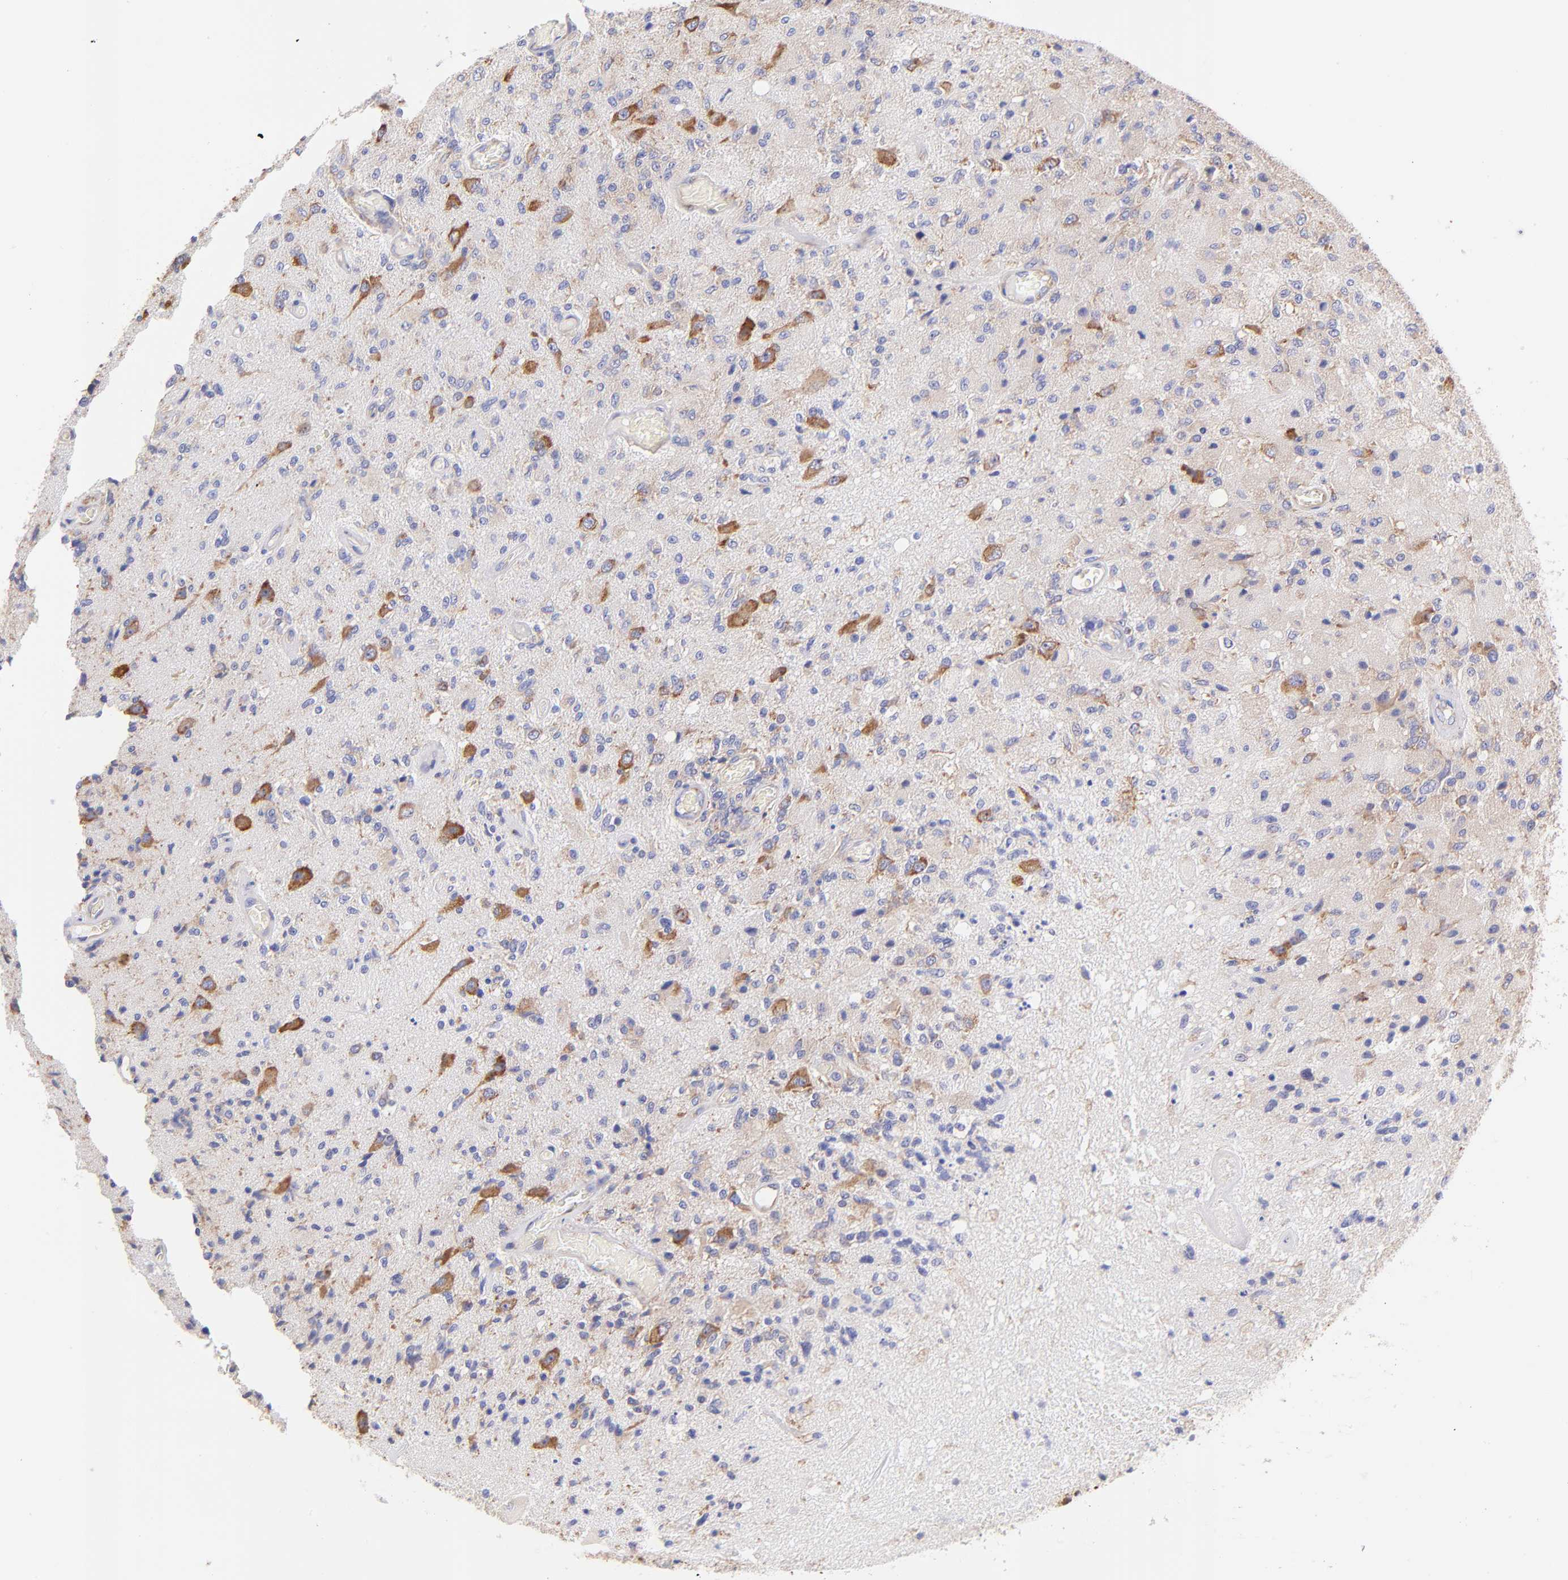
{"staining": {"intensity": "weak", "quantity": "<25%", "location": "cytoplasmic/membranous"}, "tissue": "glioma", "cell_type": "Tumor cells", "image_type": "cancer", "snomed": [{"axis": "morphology", "description": "Normal tissue, NOS"}, {"axis": "morphology", "description": "Glioma, malignant, High grade"}, {"axis": "topography", "description": "Cerebral cortex"}], "caption": "Tumor cells show no significant protein positivity in malignant glioma (high-grade). (DAB immunohistochemistry with hematoxylin counter stain).", "gene": "RPL30", "patient": {"sex": "male", "age": 77}}